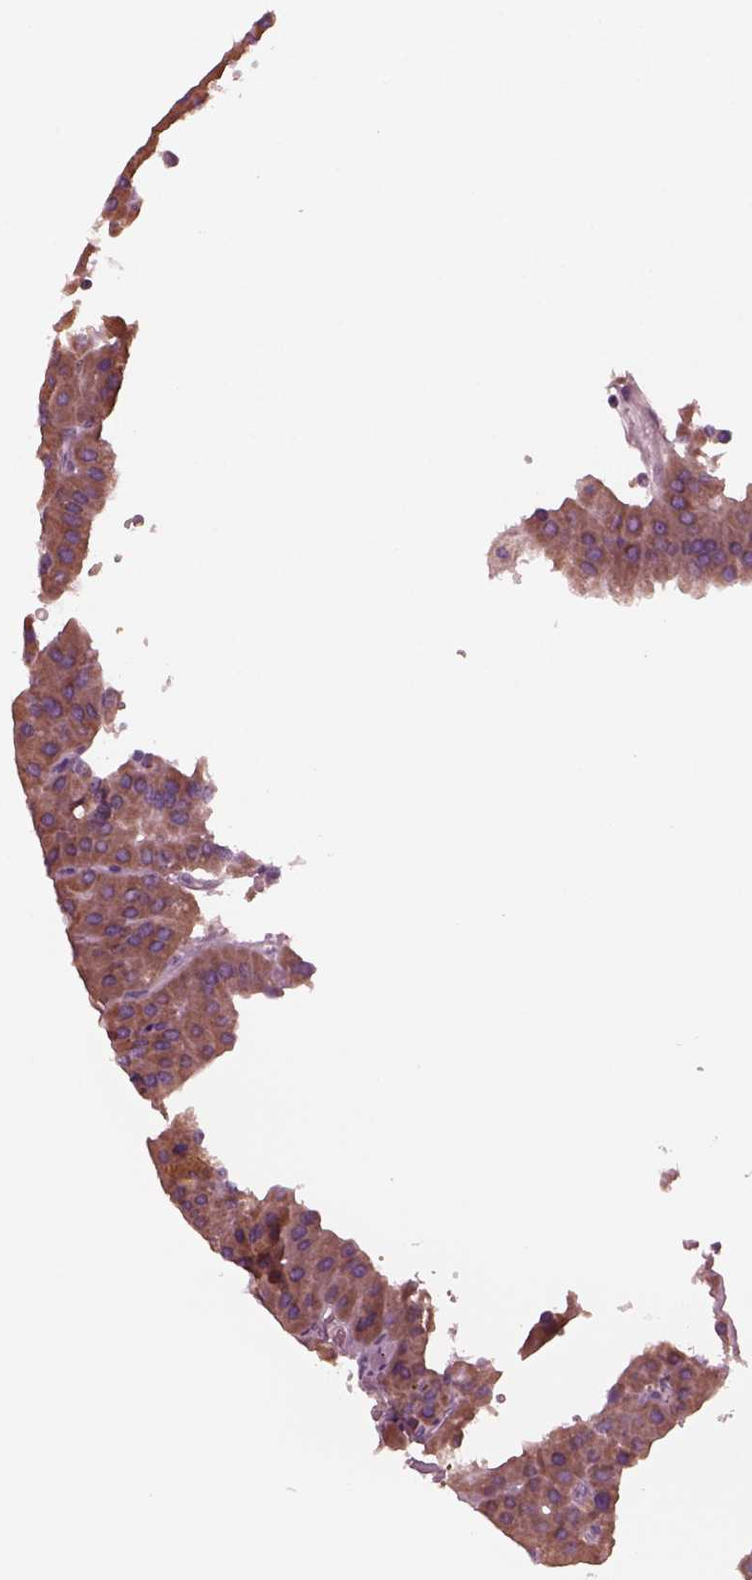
{"staining": {"intensity": "weak", "quantity": "25%-75%", "location": "cytoplasmic/membranous"}, "tissue": "parathyroid gland", "cell_type": "Glandular cells", "image_type": "normal", "snomed": [{"axis": "morphology", "description": "Normal tissue, NOS"}, {"axis": "morphology", "description": "Adenoma, NOS"}, {"axis": "topography", "description": "Parathyroid gland"}], "caption": "This micrograph demonstrates IHC staining of unremarkable human parathyroid gland, with low weak cytoplasmic/membranous staining in about 25%-75% of glandular cells.", "gene": "CELSR3", "patient": {"sex": "female", "age": 86}}